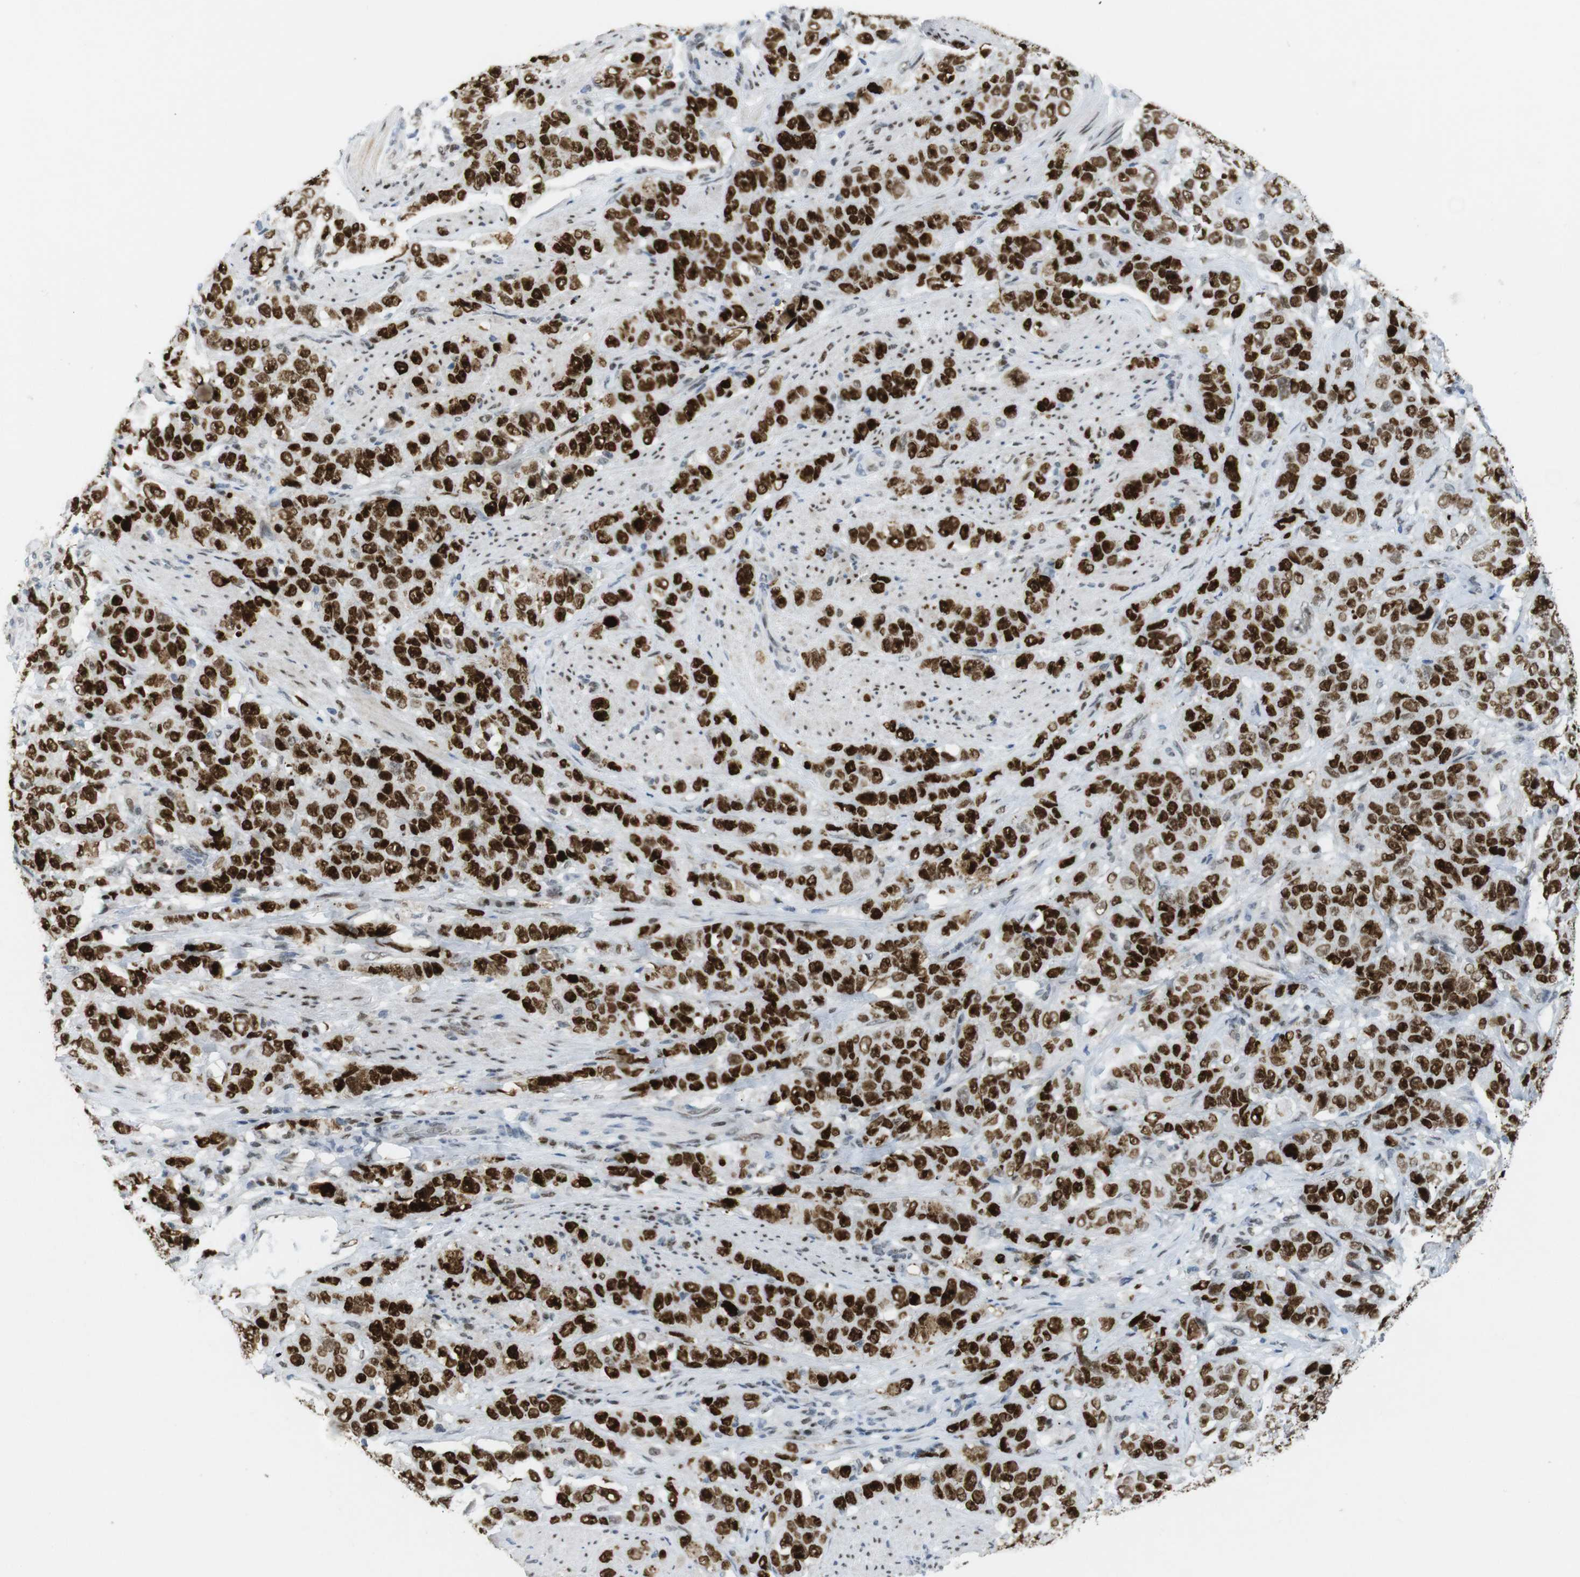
{"staining": {"intensity": "strong", "quantity": ">75%", "location": "nuclear"}, "tissue": "stomach cancer", "cell_type": "Tumor cells", "image_type": "cancer", "snomed": [{"axis": "morphology", "description": "Adenocarcinoma, NOS"}, {"axis": "topography", "description": "Stomach"}], "caption": "There is high levels of strong nuclear positivity in tumor cells of stomach cancer (adenocarcinoma), as demonstrated by immunohistochemical staining (brown color).", "gene": "RIOX2", "patient": {"sex": "male", "age": 48}}